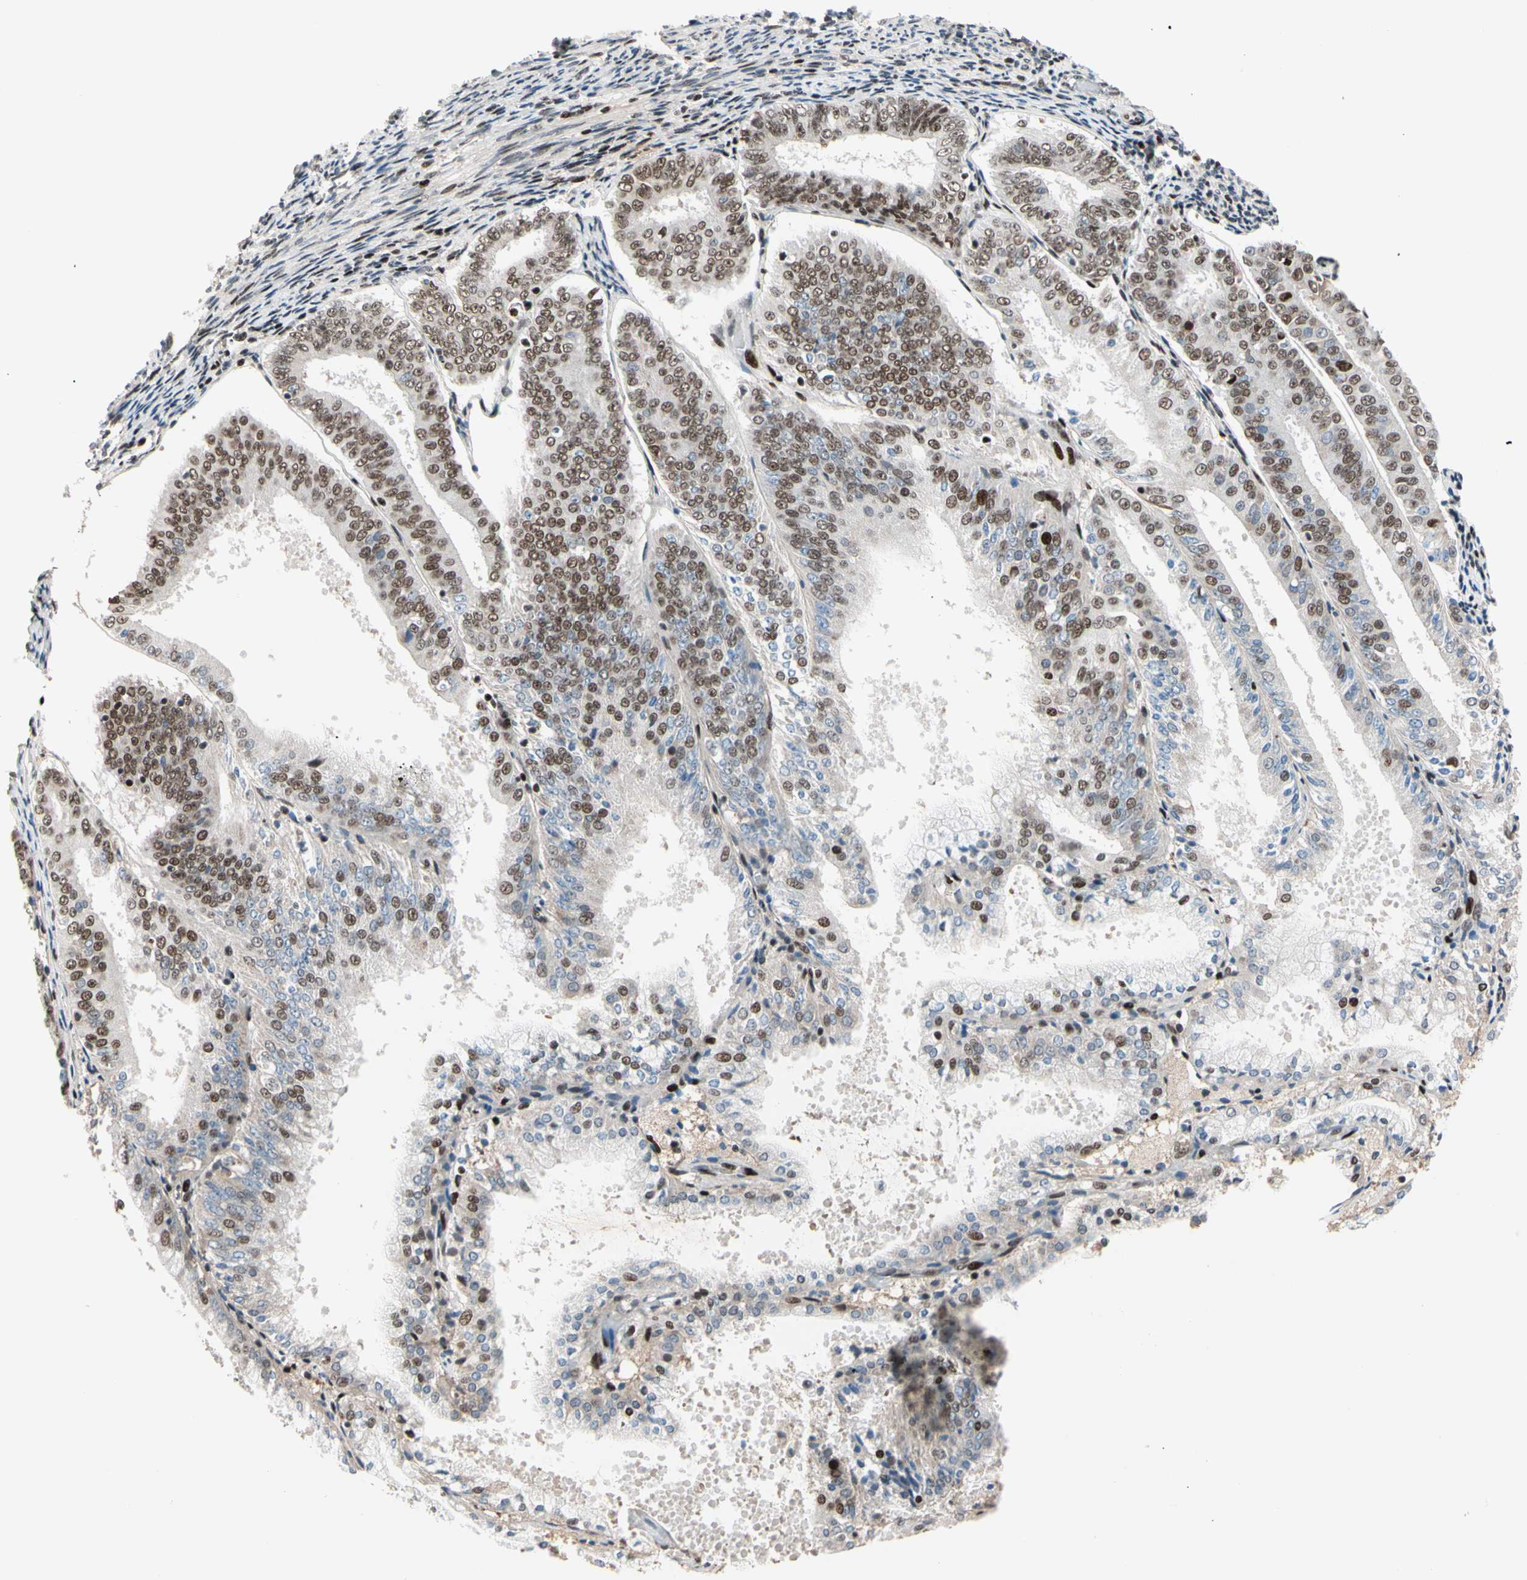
{"staining": {"intensity": "moderate", "quantity": ">75%", "location": "nuclear"}, "tissue": "endometrial cancer", "cell_type": "Tumor cells", "image_type": "cancer", "snomed": [{"axis": "morphology", "description": "Adenocarcinoma, NOS"}, {"axis": "topography", "description": "Endometrium"}], "caption": "Brown immunohistochemical staining in human endometrial cancer (adenocarcinoma) displays moderate nuclear staining in approximately >75% of tumor cells. (IHC, brightfield microscopy, high magnification).", "gene": "FOXO3", "patient": {"sex": "female", "age": 63}}